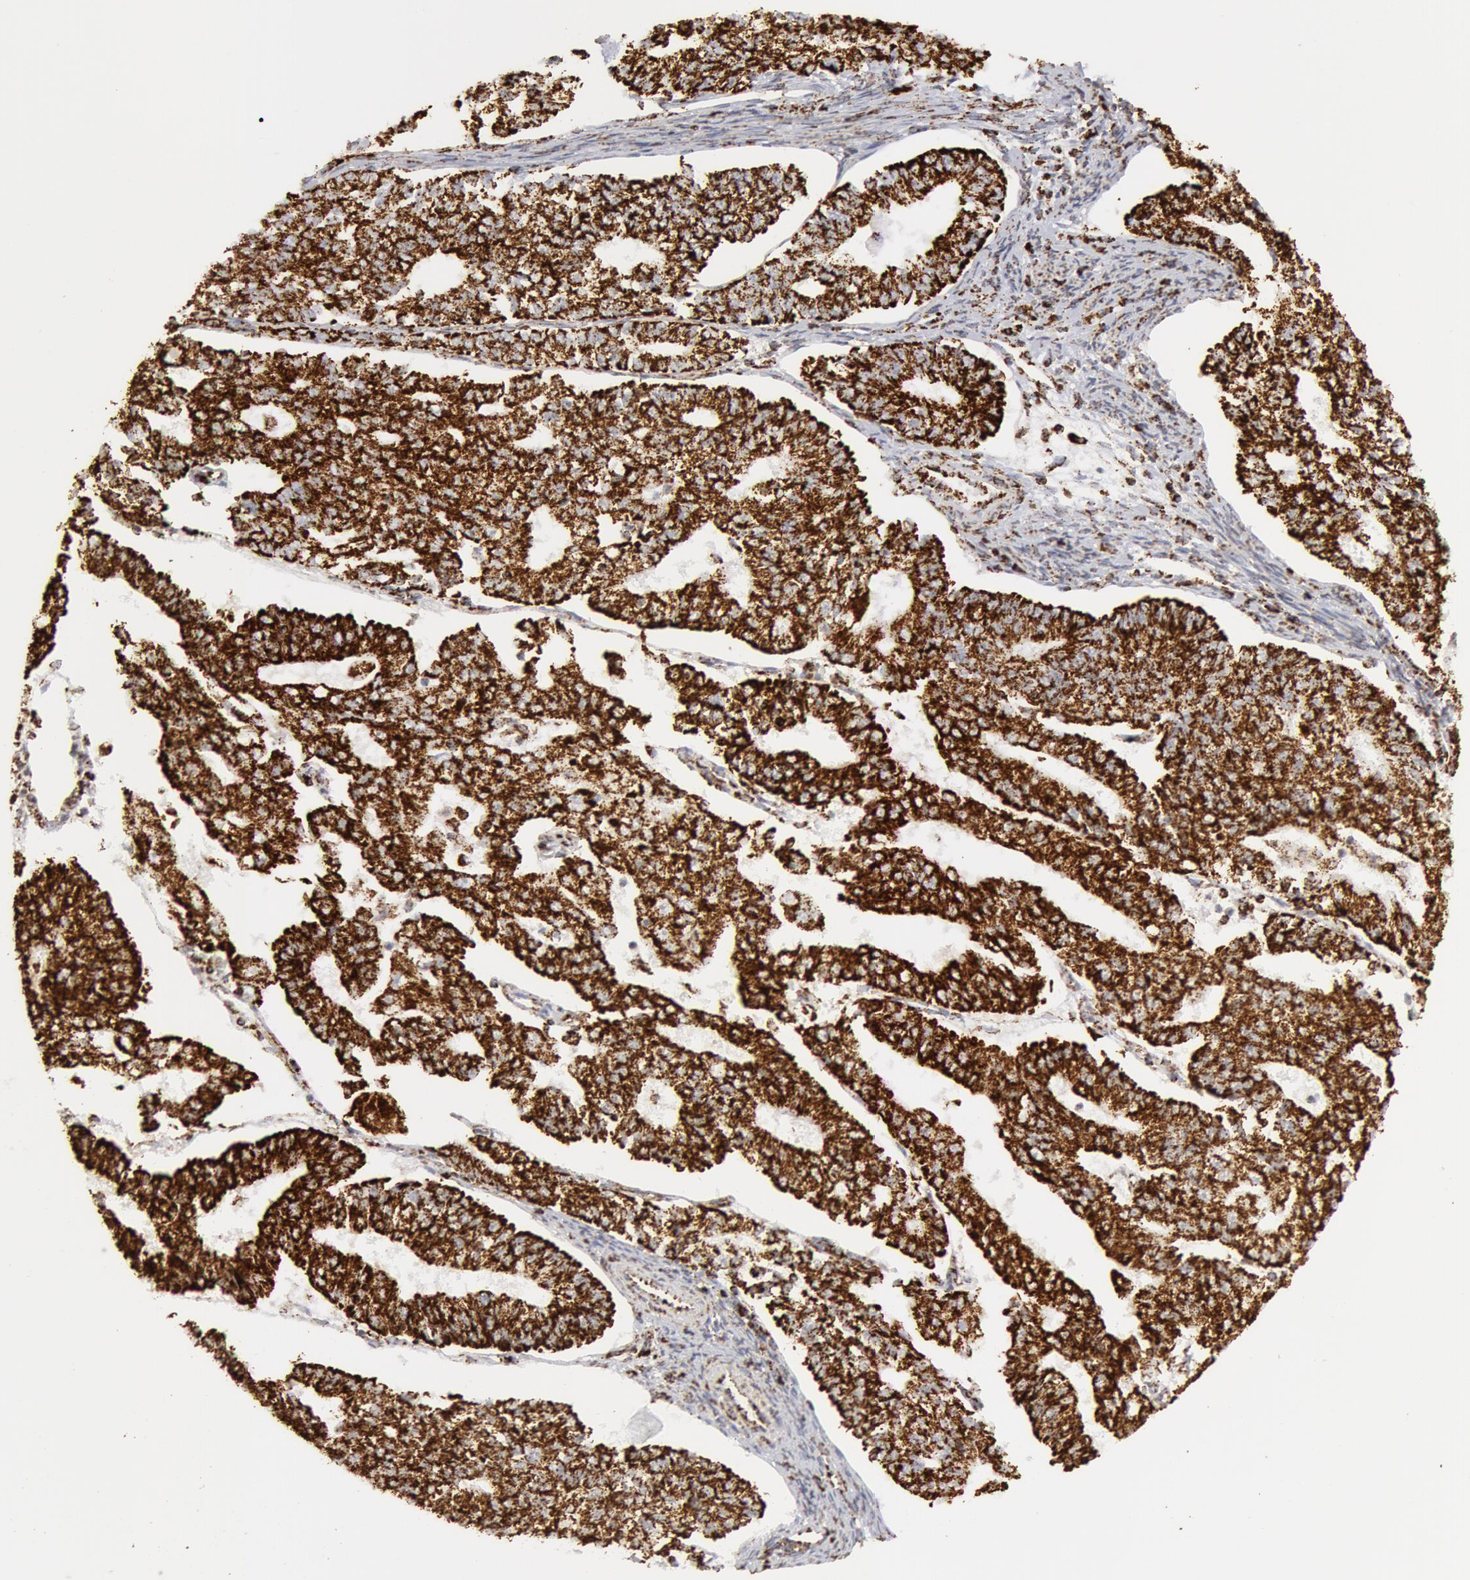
{"staining": {"intensity": "strong", "quantity": ">75%", "location": "cytoplasmic/membranous"}, "tissue": "endometrial cancer", "cell_type": "Tumor cells", "image_type": "cancer", "snomed": [{"axis": "morphology", "description": "Adenocarcinoma, NOS"}, {"axis": "topography", "description": "Endometrium"}], "caption": "Endometrial adenocarcinoma stained with a protein marker displays strong staining in tumor cells.", "gene": "ATP5F1B", "patient": {"sex": "female", "age": 56}}